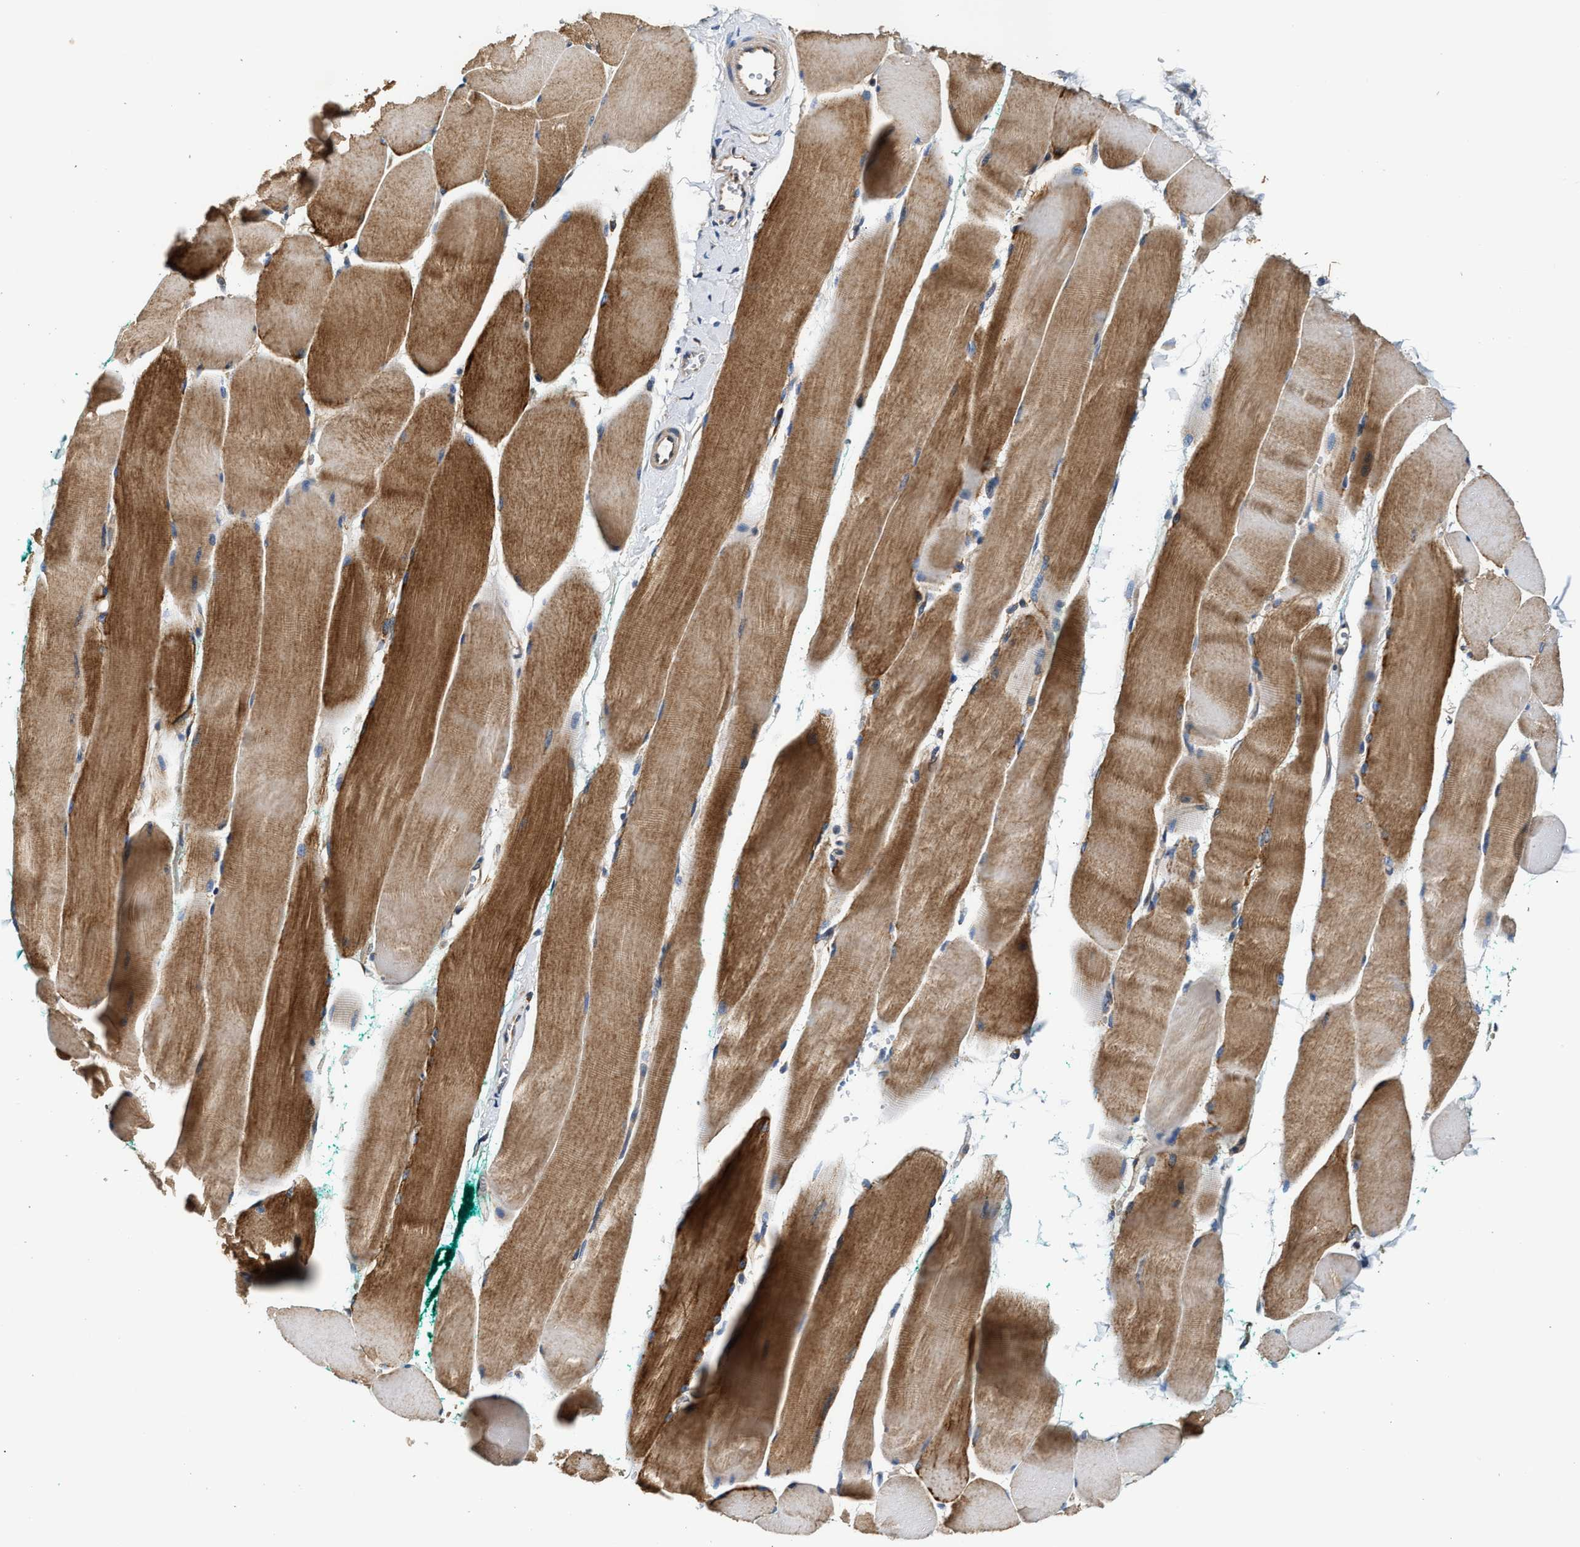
{"staining": {"intensity": "strong", "quantity": "25%-75%", "location": "cytoplasmic/membranous"}, "tissue": "skeletal muscle", "cell_type": "Myocytes", "image_type": "normal", "snomed": [{"axis": "morphology", "description": "Normal tissue, NOS"}, {"axis": "morphology", "description": "Squamous cell carcinoma, NOS"}, {"axis": "topography", "description": "Skeletal muscle"}], "caption": "A brown stain shows strong cytoplasmic/membranous positivity of a protein in myocytes of unremarkable human skeletal muscle.", "gene": "TEX2", "patient": {"sex": "male", "age": 51}}